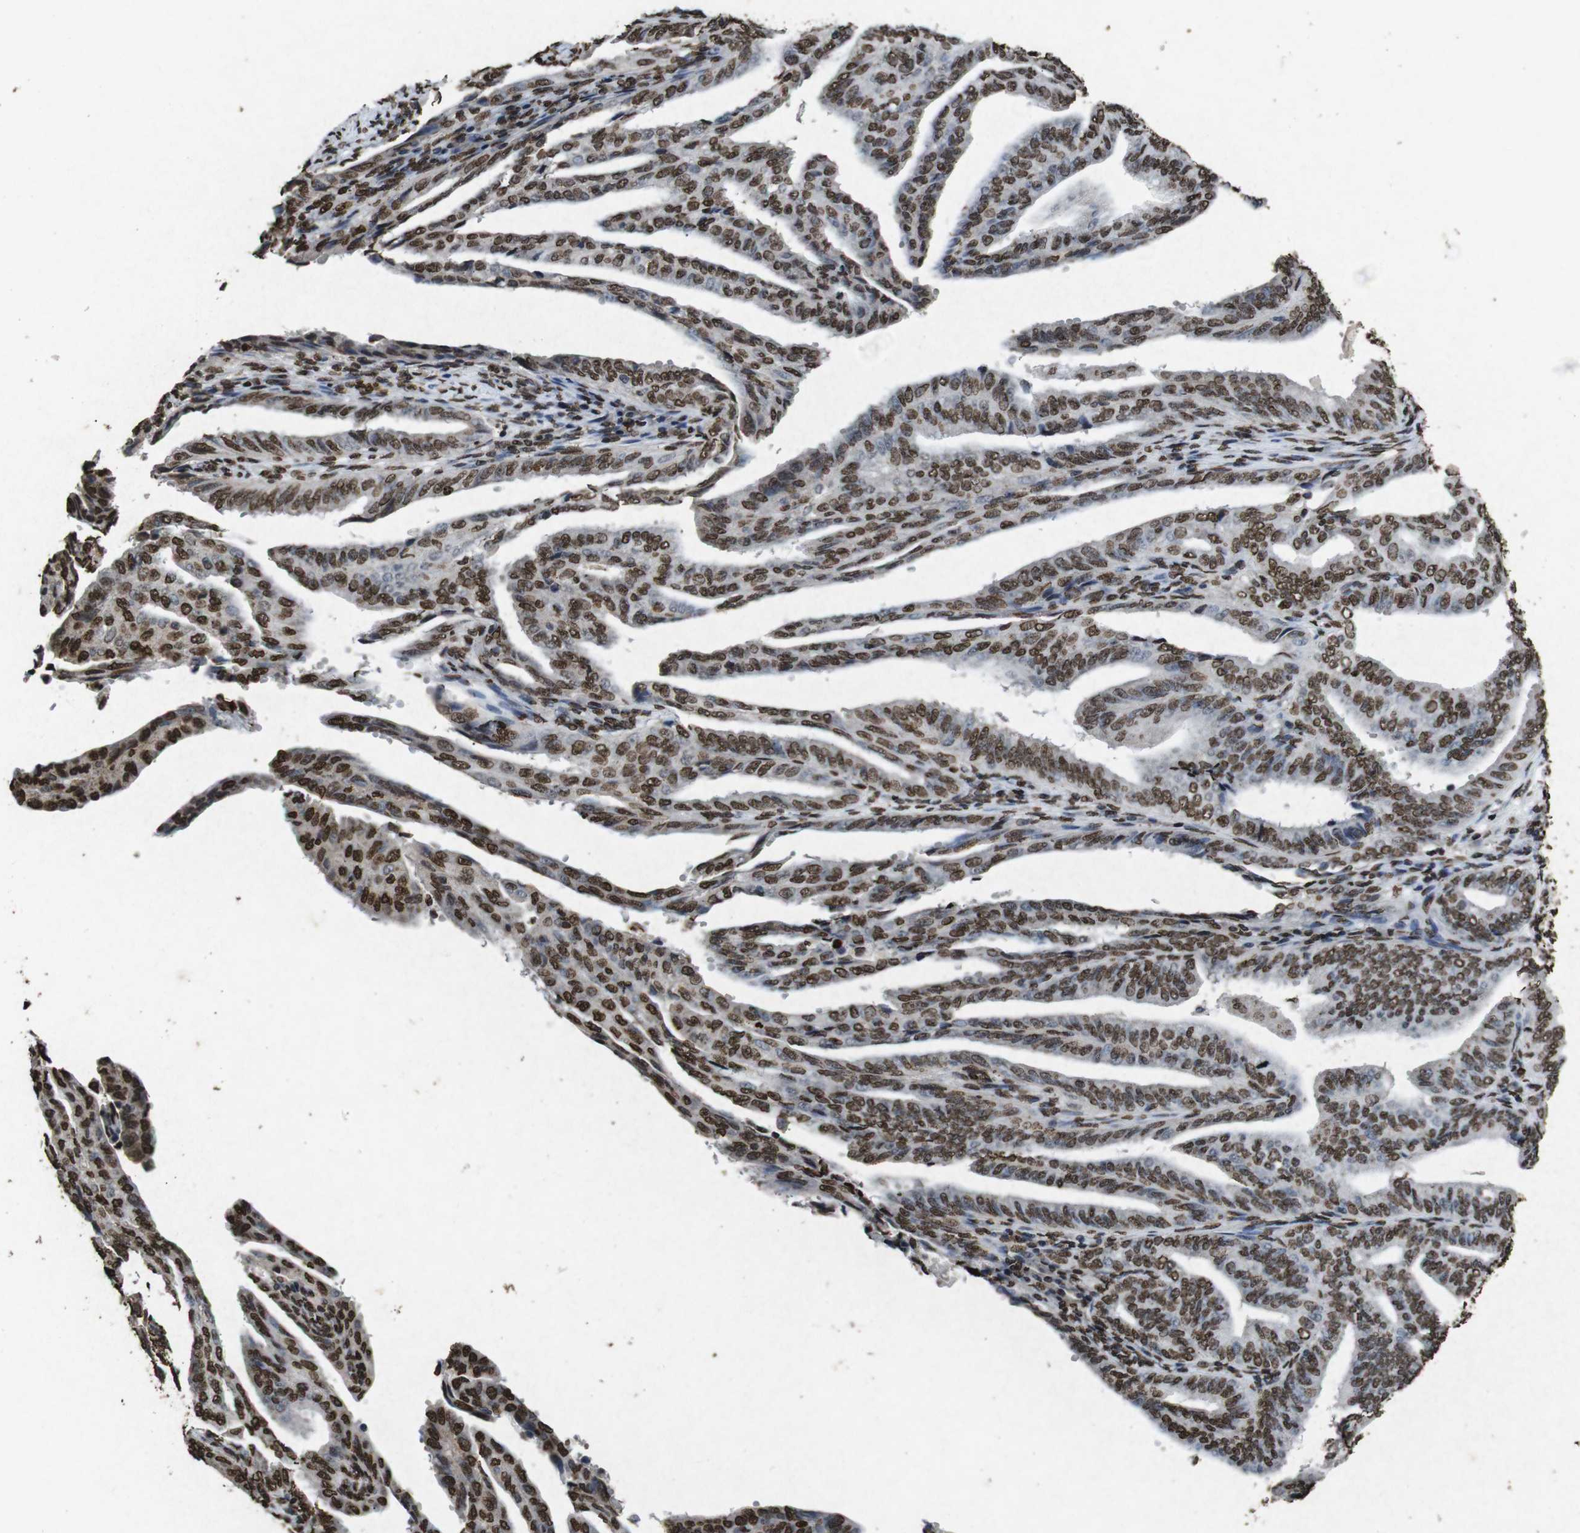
{"staining": {"intensity": "strong", "quantity": ">75%", "location": "nuclear"}, "tissue": "endometrial cancer", "cell_type": "Tumor cells", "image_type": "cancer", "snomed": [{"axis": "morphology", "description": "Adenocarcinoma, NOS"}, {"axis": "topography", "description": "Endometrium"}], "caption": "The histopathology image displays immunohistochemical staining of endometrial cancer. There is strong nuclear expression is seen in approximately >75% of tumor cells.", "gene": "MDM2", "patient": {"sex": "female", "age": 58}}